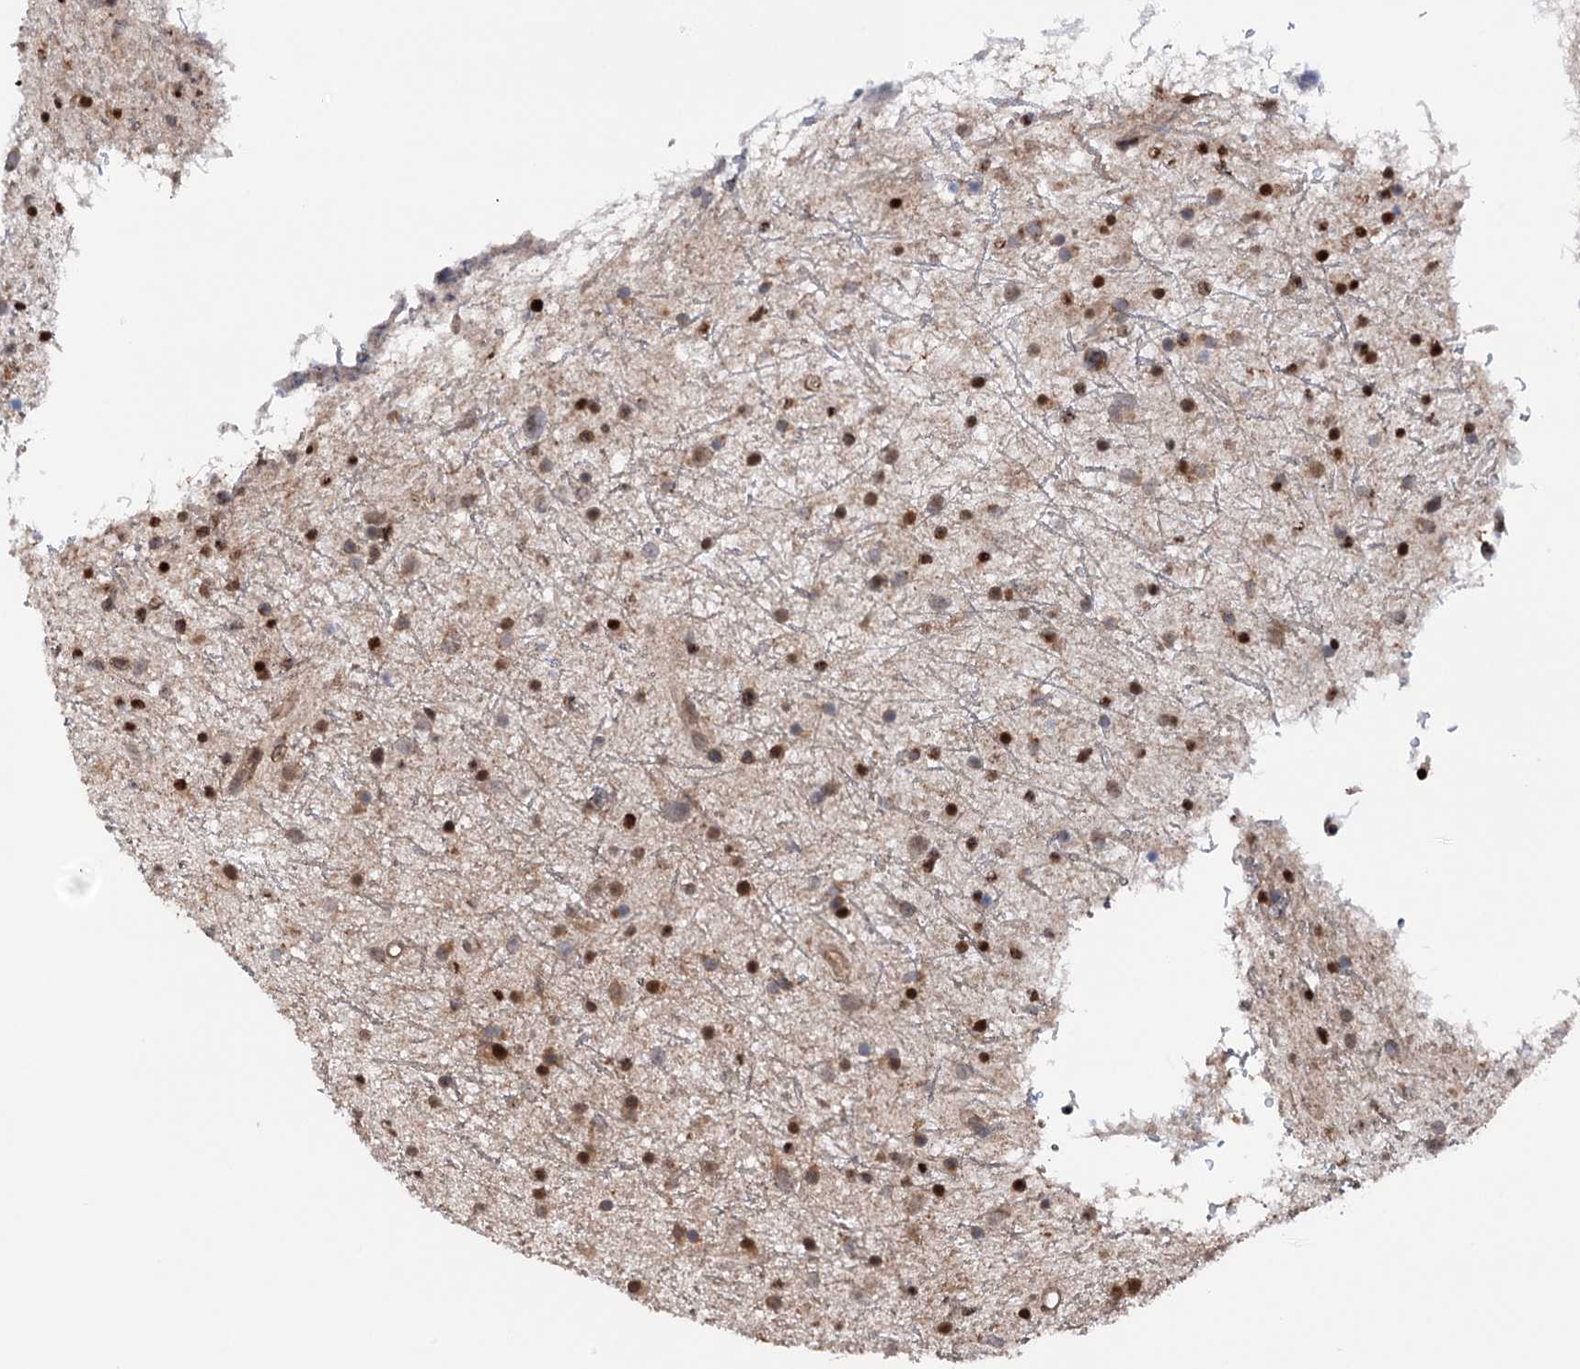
{"staining": {"intensity": "moderate", "quantity": "25%-75%", "location": "nuclear"}, "tissue": "glioma", "cell_type": "Tumor cells", "image_type": "cancer", "snomed": [{"axis": "morphology", "description": "Glioma, malignant, Low grade"}, {"axis": "topography", "description": "Cerebral cortex"}], "caption": "DAB immunohistochemical staining of human glioma exhibits moderate nuclear protein positivity in approximately 25%-75% of tumor cells.", "gene": "NCAPD2", "patient": {"sex": "female", "age": 39}}